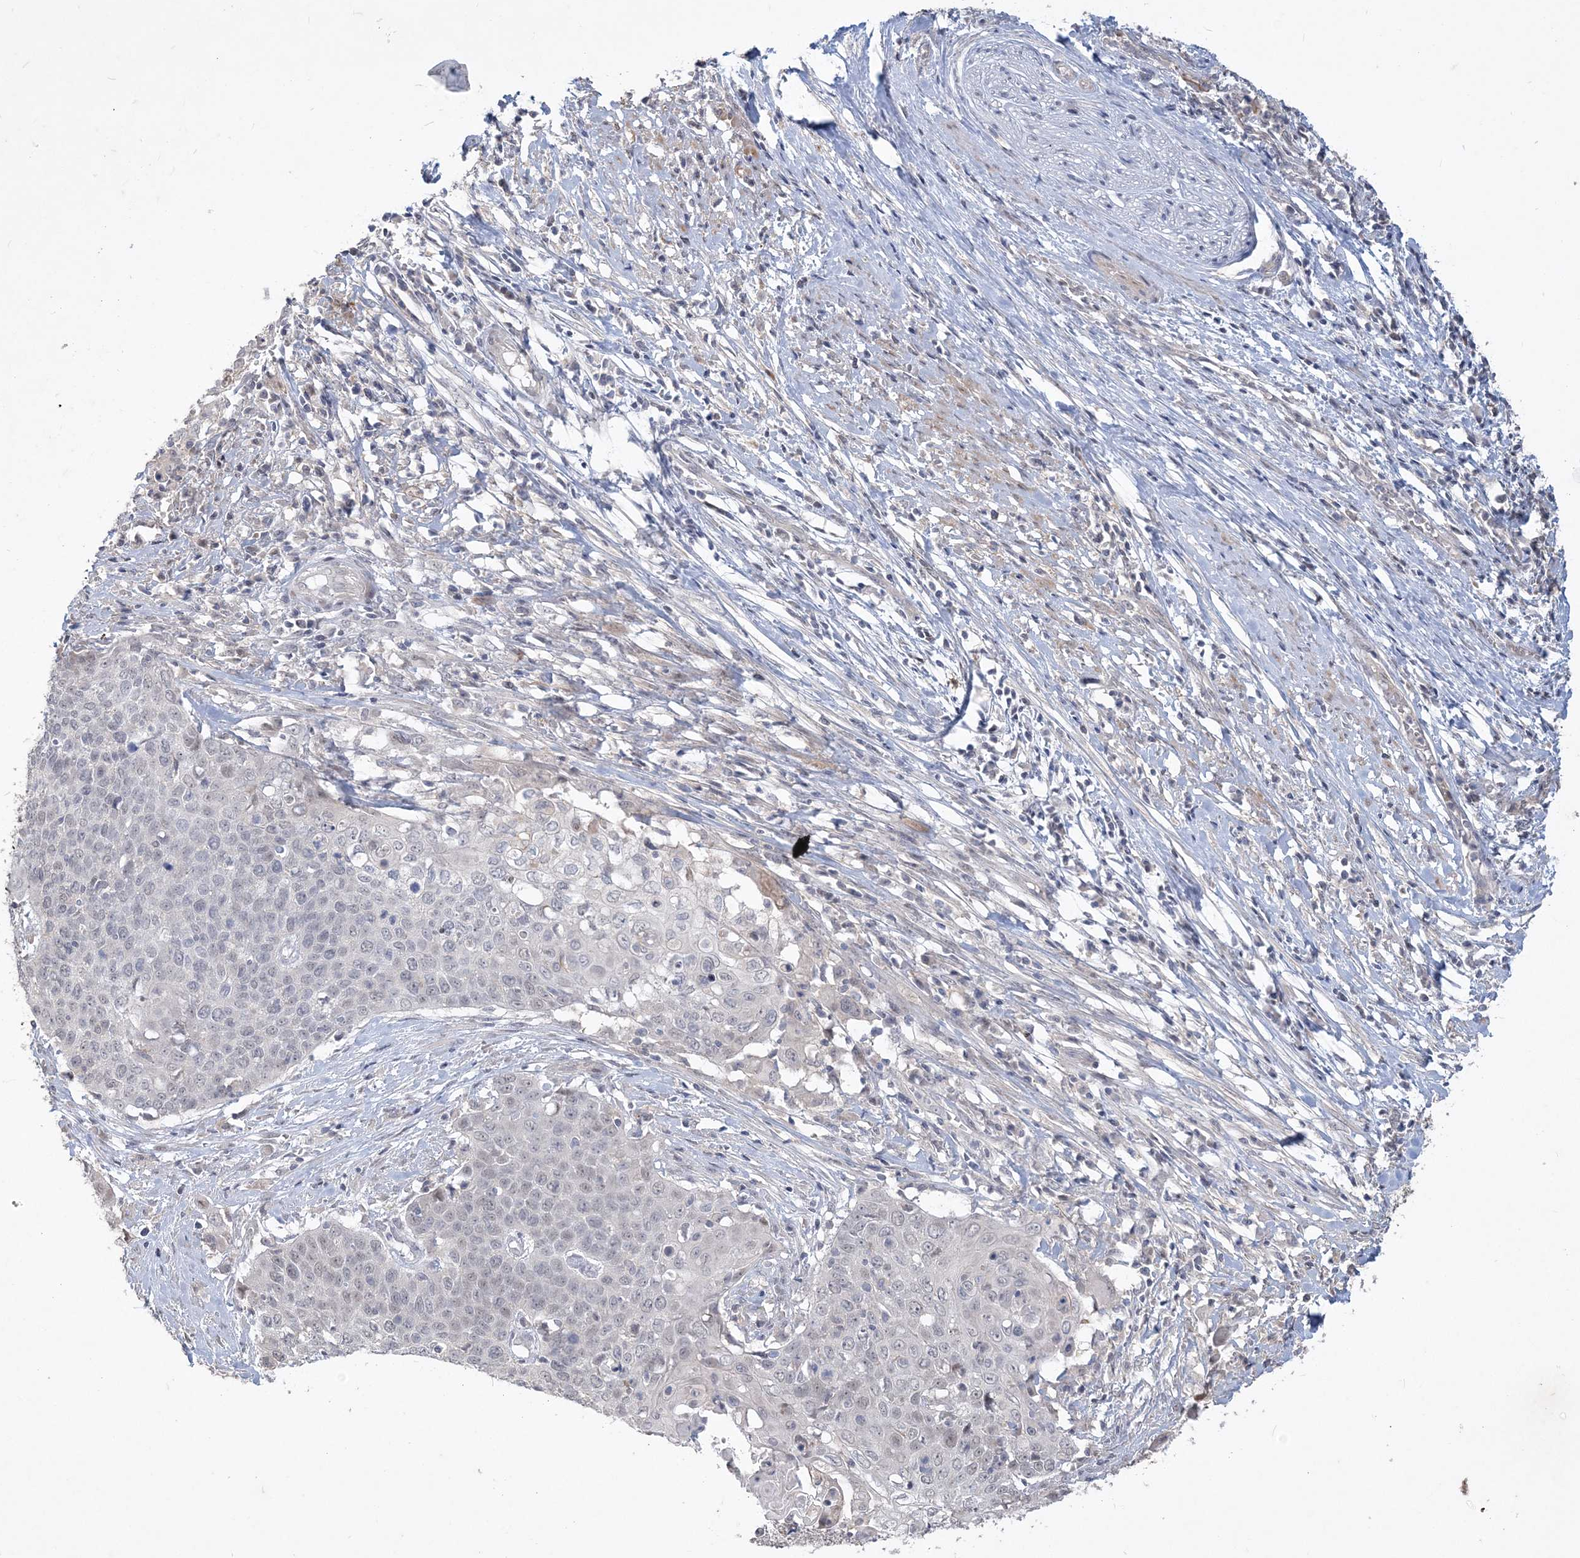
{"staining": {"intensity": "negative", "quantity": "none", "location": "none"}, "tissue": "cervical cancer", "cell_type": "Tumor cells", "image_type": "cancer", "snomed": [{"axis": "morphology", "description": "Squamous cell carcinoma, NOS"}, {"axis": "topography", "description": "Cervix"}], "caption": "Immunohistochemistry (IHC) of cervical cancer displays no staining in tumor cells.", "gene": "TSPEAR", "patient": {"sex": "female", "age": 39}}